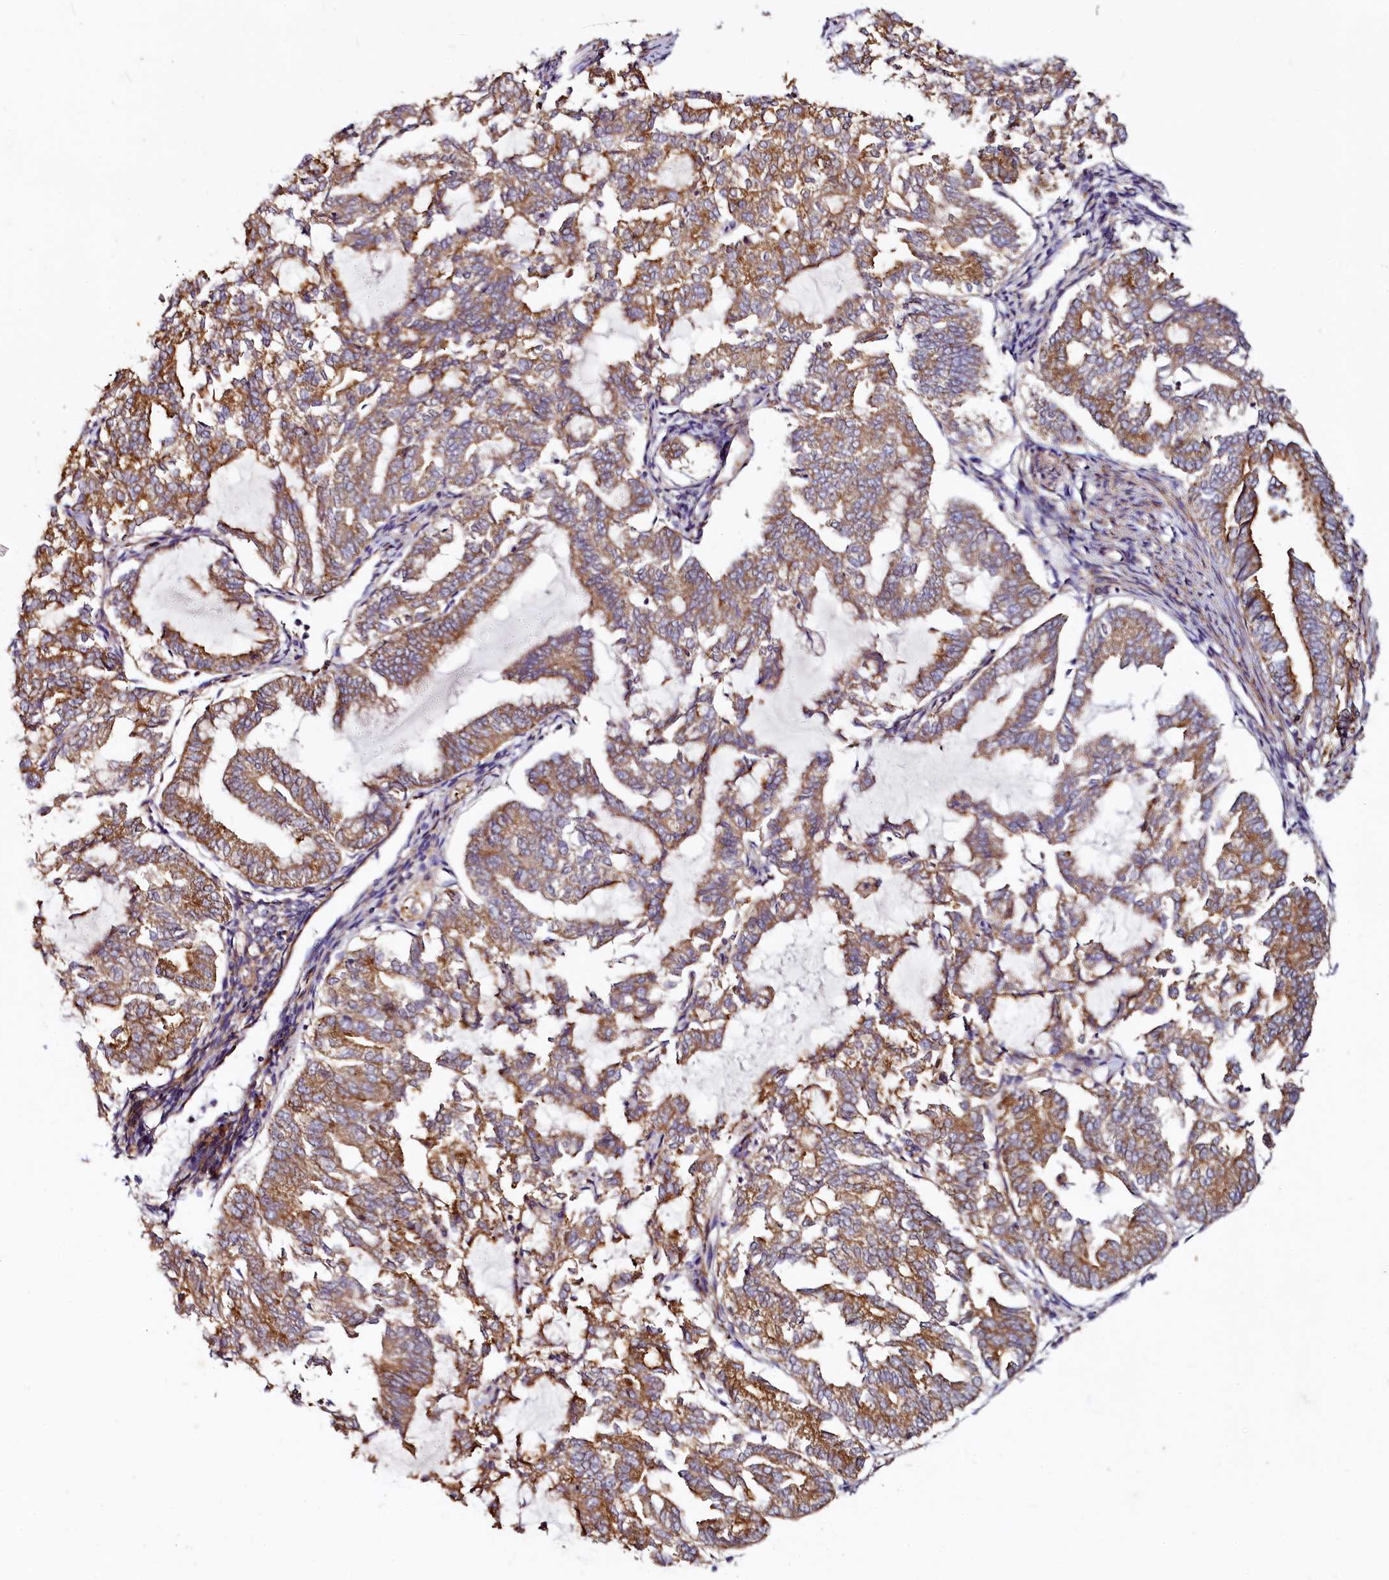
{"staining": {"intensity": "moderate", "quantity": ">75%", "location": "cytoplasmic/membranous"}, "tissue": "endometrial cancer", "cell_type": "Tumor cells", "image_type": "cancer", "snomed": [{"axis": "morphology", "description": "Adenocarcinoma, NOS"}, {"axis": "topography", "description": "Endometrium"}], "caption": "Protein staining displays moderate cytoplasmic/membranous staining in about >75% of tumor cells in endometrial cancer. (IHC, brightfield microscopy, high magnification).", "gene": "ADCY2", "patient": {"sex": "female", "age": 79}}